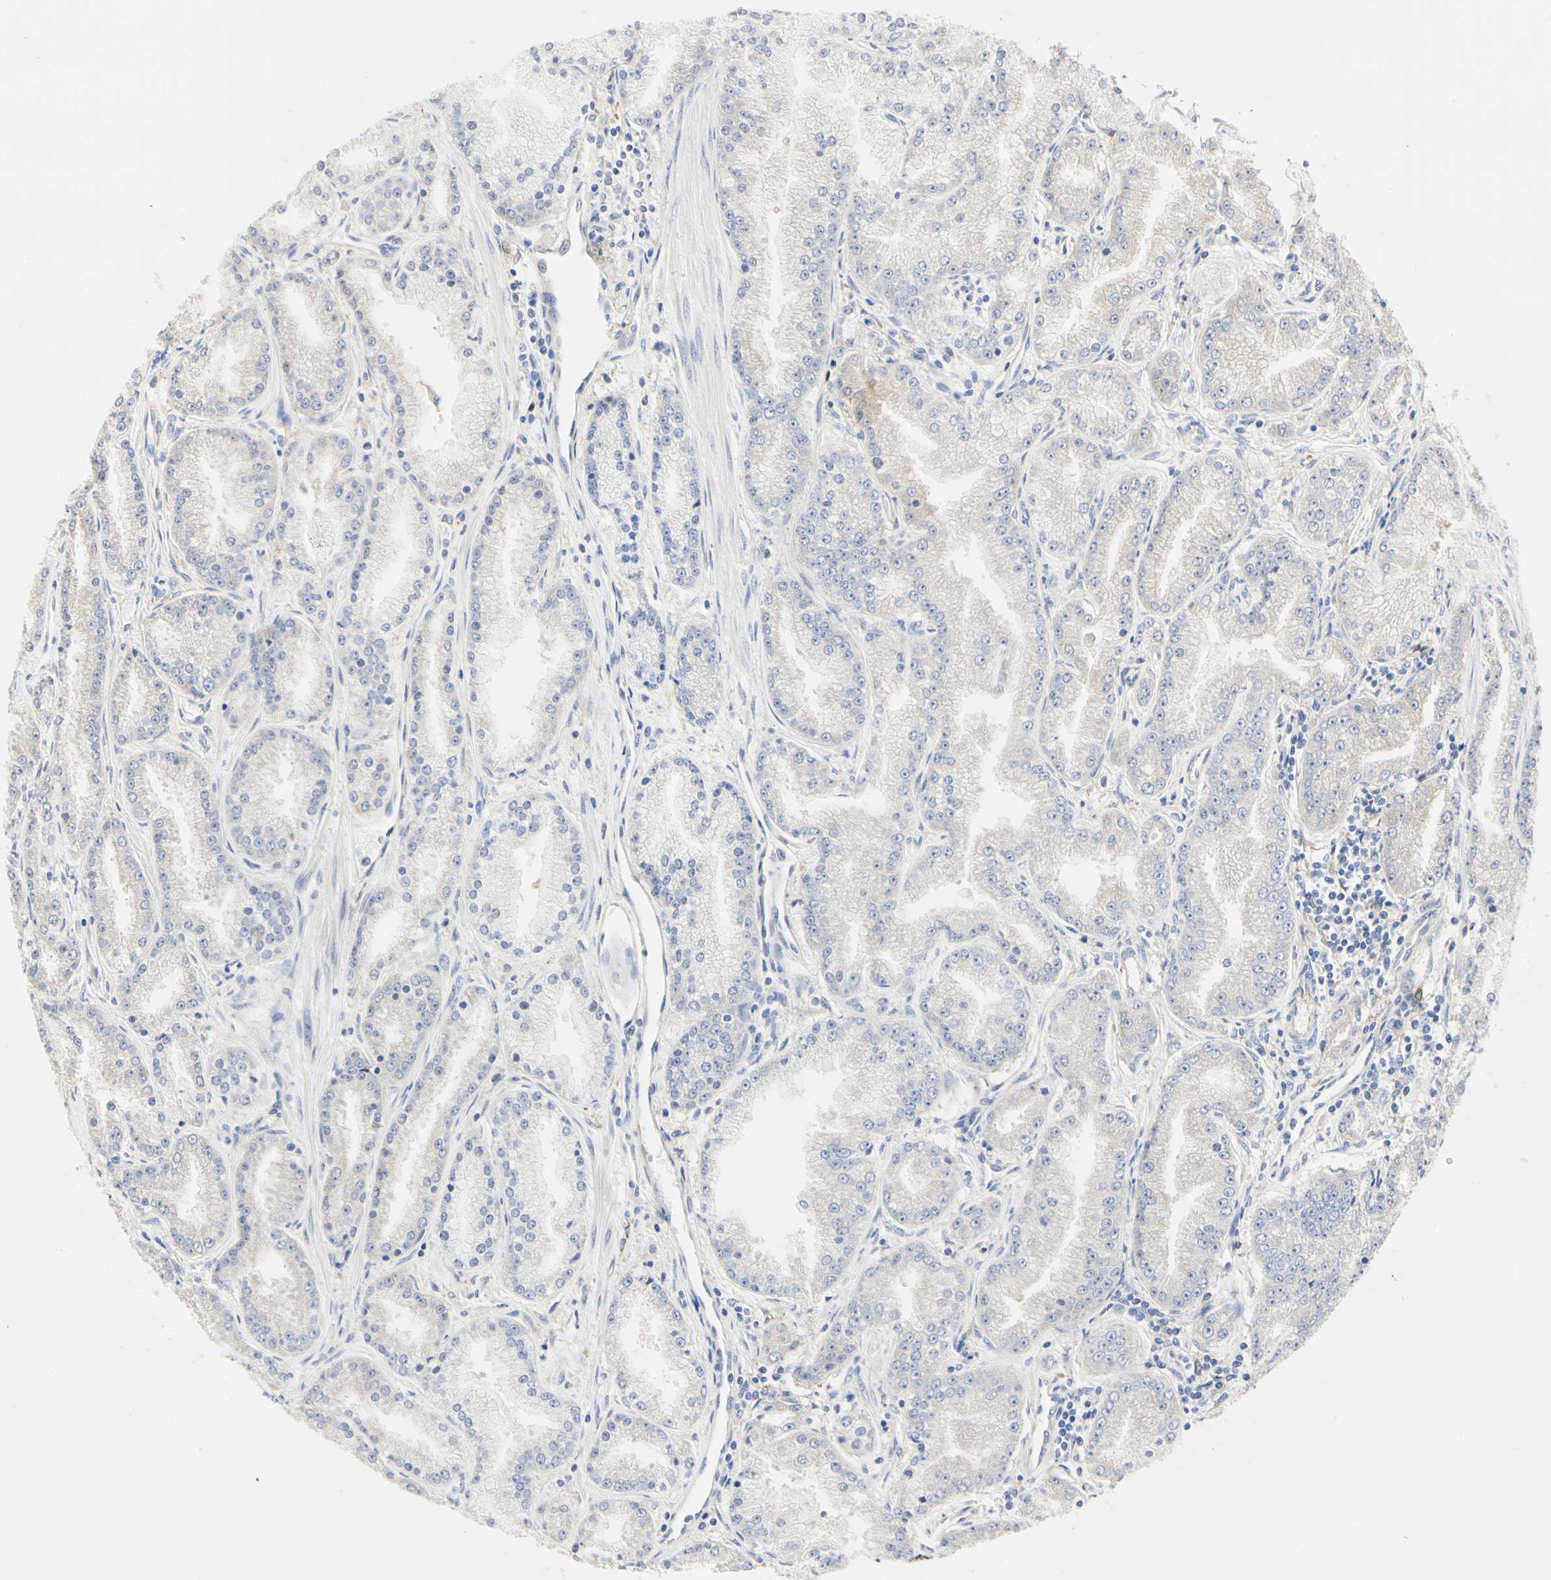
{"staining": {"intensity": "negative", "quantity": "none", "location": "none"}, "tissue": "prostate cancer", "cell_type": "Tumor cells", "image_type": "cancer", "snomed": [{"axis": "morphology", "description": "Adenocarcinoma, High grade"}, {"axis": "topography", "description": "Prostate"}], "caption": "Immunohistochemistry (IHC) micrograph of prostate cancer (high-grade adenocarcinoma) stained for a protein (brown), which reveals no expression in tumor cells.", "gene": "C3orf52", "patient": {"sex": "male", "age": 61}}